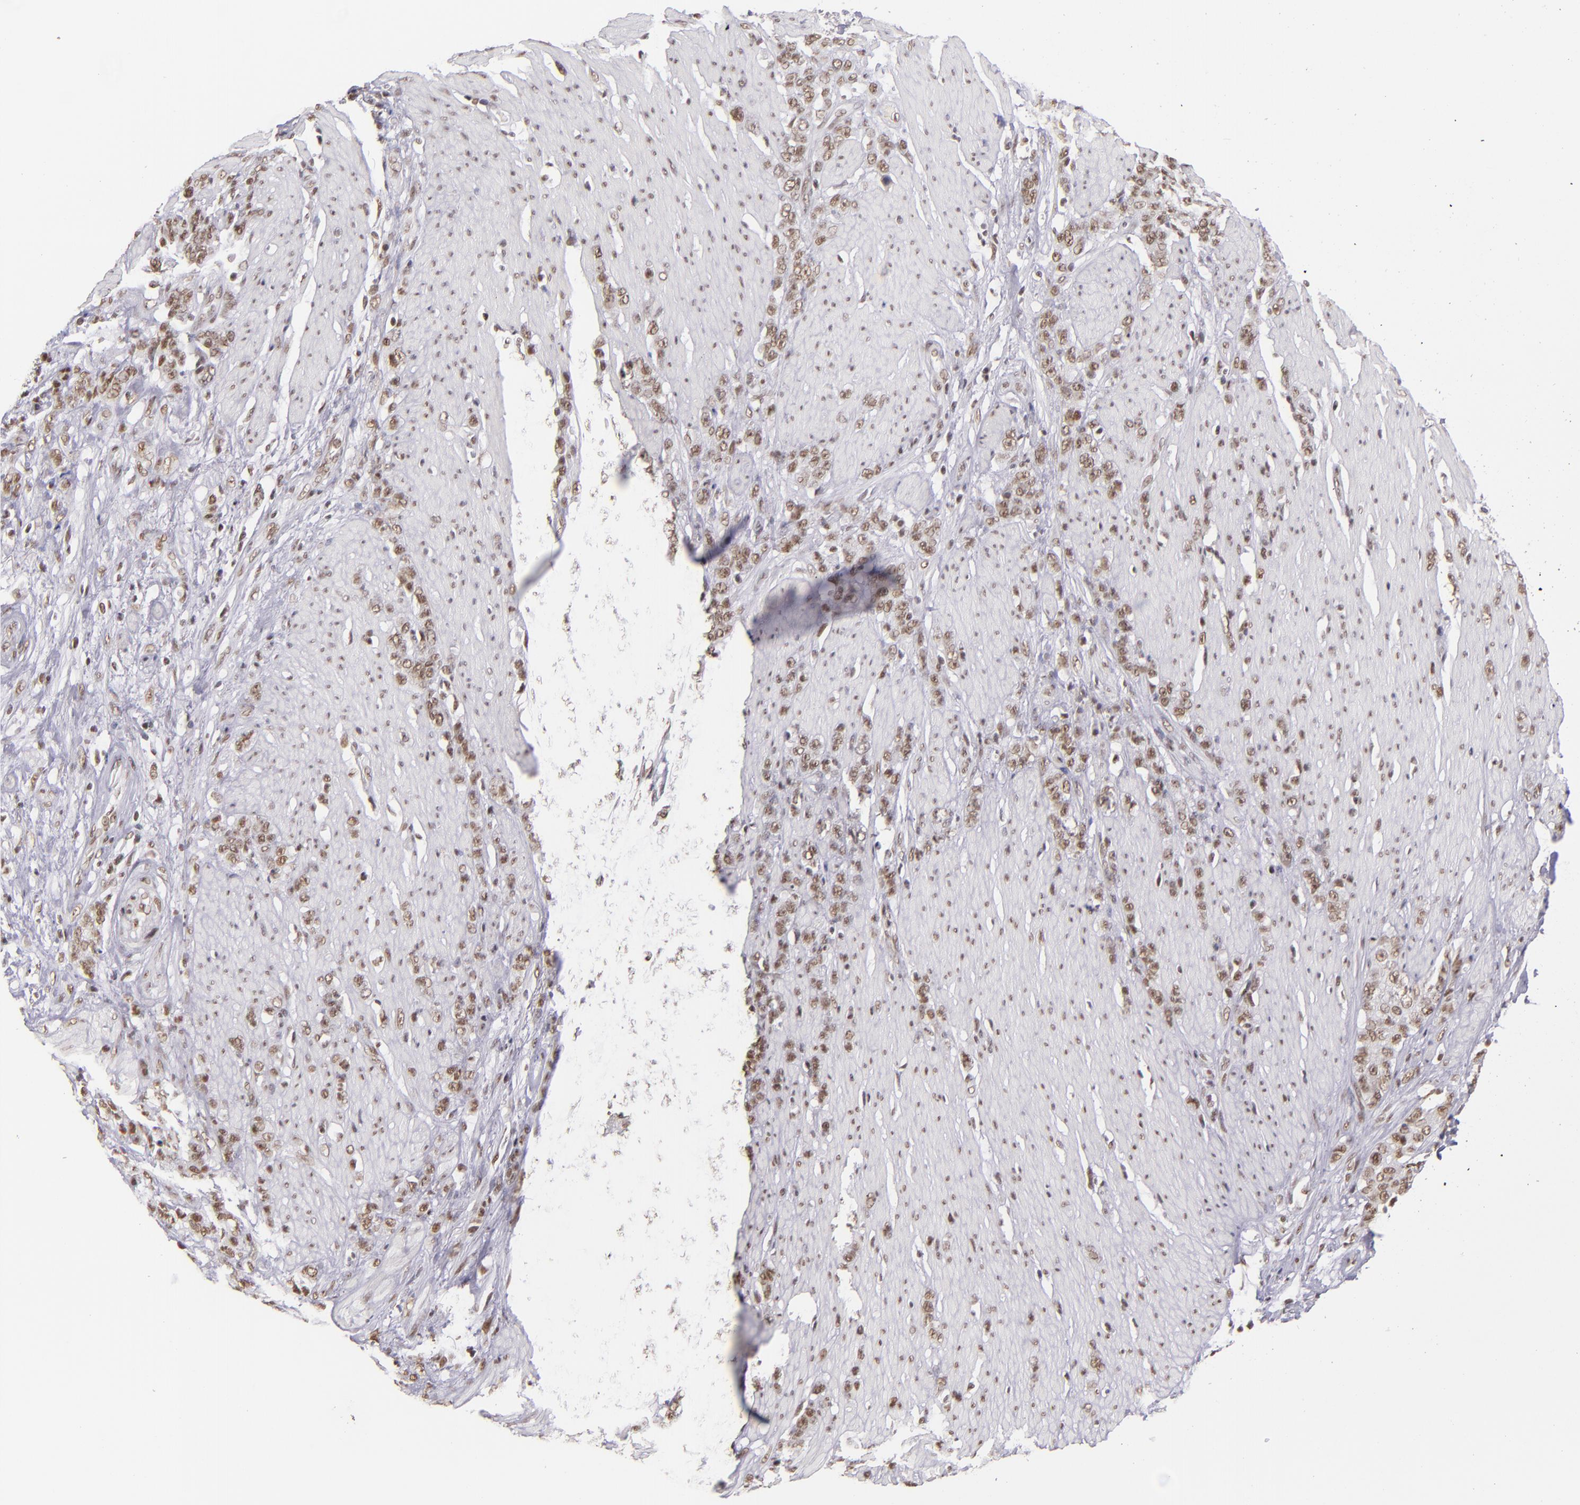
{"staining": {"intensity": "moderate", "quantity": ">75%", "location": "nuclear"}, "tissue": "stomach cancer", "cell_type": "Tumor cells", "image_type": "cancer", "snomed": [{"axis": "morphology", "description": "Adenocarcinoma, NOS"}, {"axis": "topography", "description": "Stomach, lower"}], "caption": "High-magnification brightfield microscopy of adenocarcinoma (stomach) stained with DAB (brown) and counterstained with hematoxylin (blue). tumor cells exhibit moderate nuclear expression is identified in about>75% of cells. (DAB (3,3'-diaminobenzidine) IHC with brightfield microscopy, high magnification).", "gene": "ZNF148", "patient": {"sex": "male", "age": 88}}